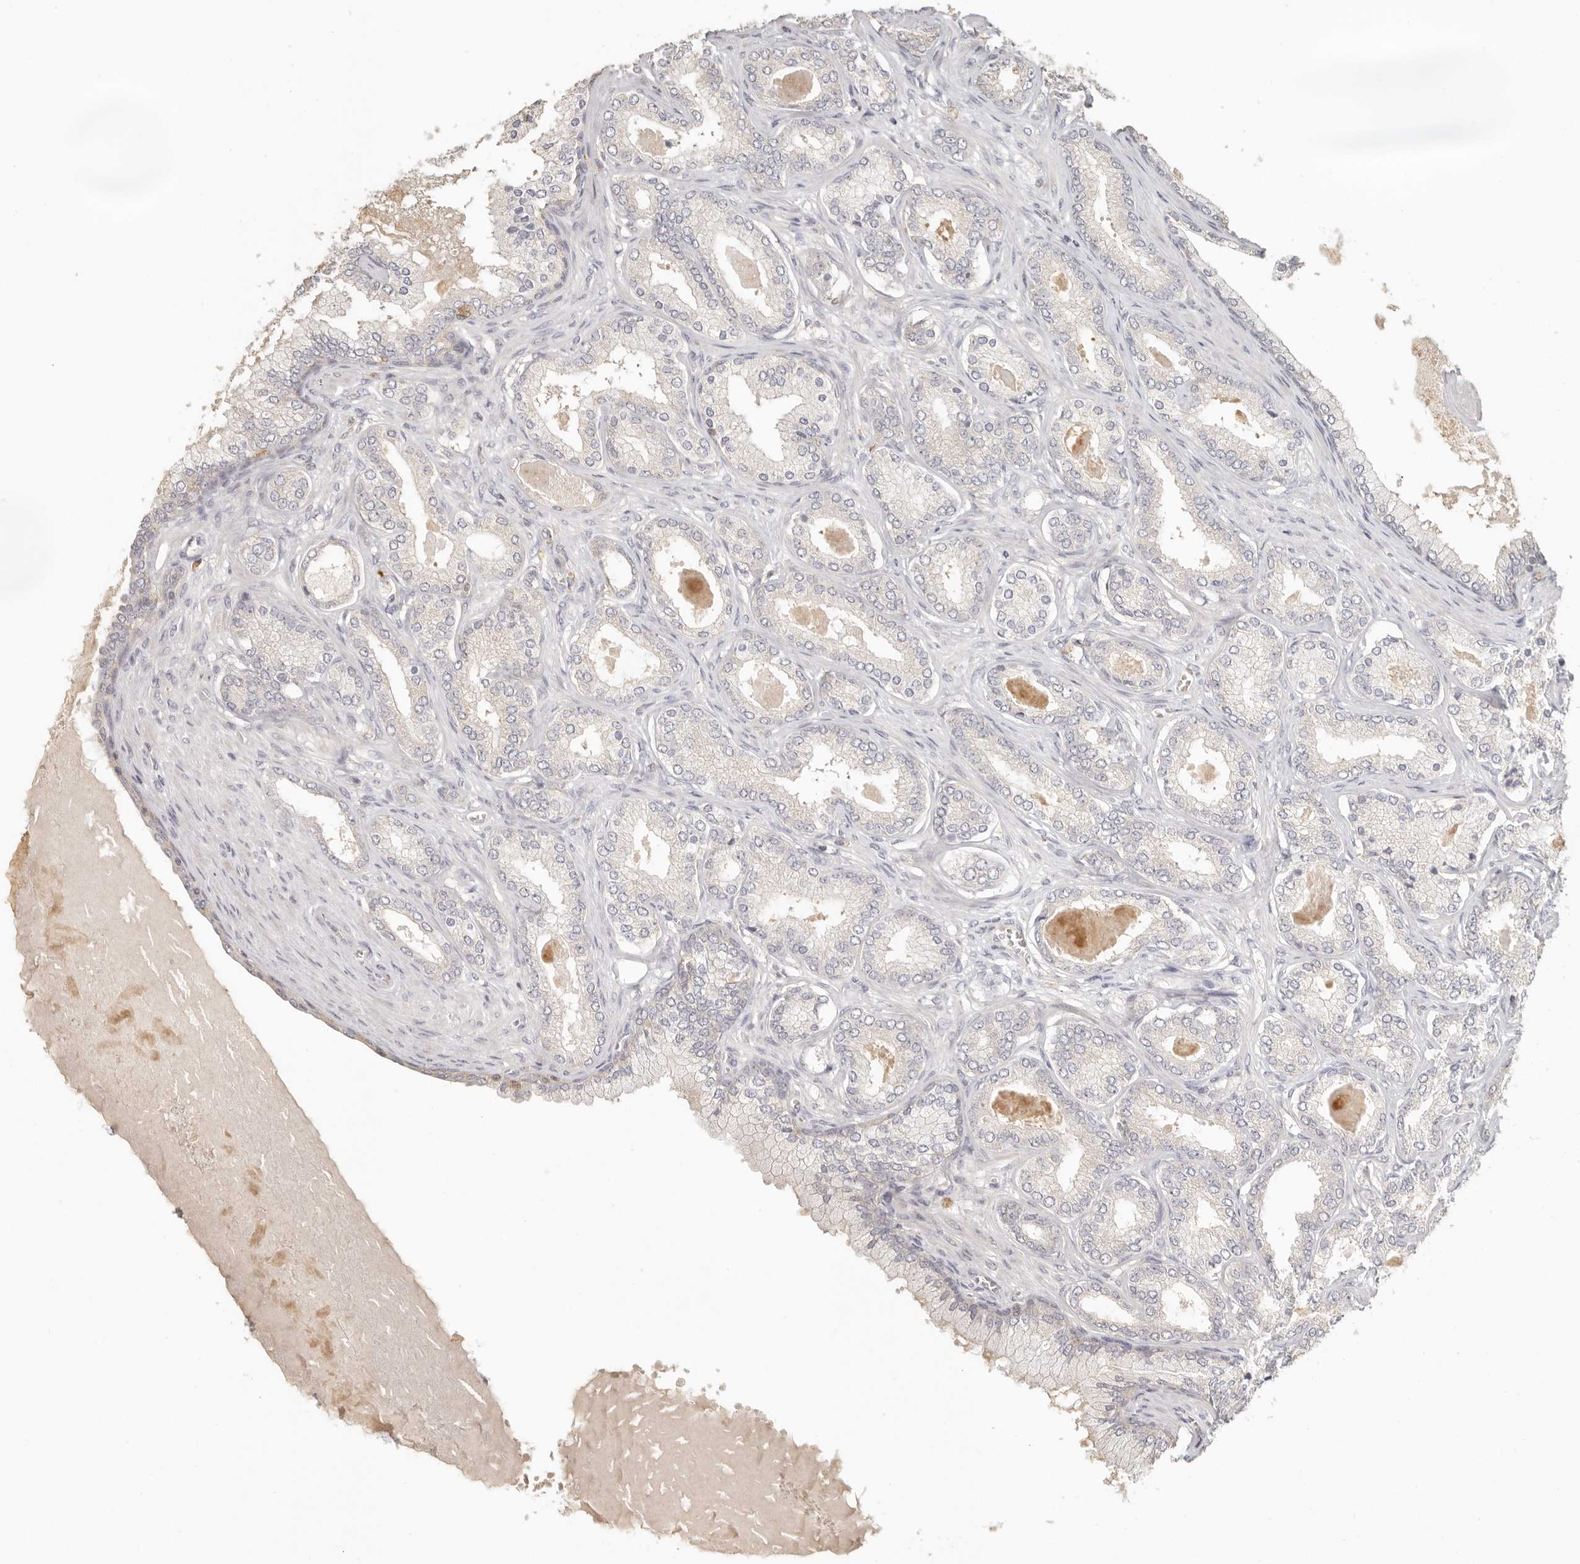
{"staining": {"intensity": "negative", "quantity": "none", "location": "none"}, "tissue": "prostate cancer", "cell_type": "Tumor cells", "image_type": "cancer", "snomed": [{"axis": "morphology", "description": "Adenocarcinoma, Low grade"}, {"axis": "topography", "description": "Prostate"}], "caption": "Tumor cells are negative for protein expression in human prostate adenocarcinoma (low-grade). Brightfield microscopy of IHC stained with DAB (brown) and hematoxylin (blue), captured at high magnification.", "gene": "CSK", "patient": {"sex": "male", "age": 70}}